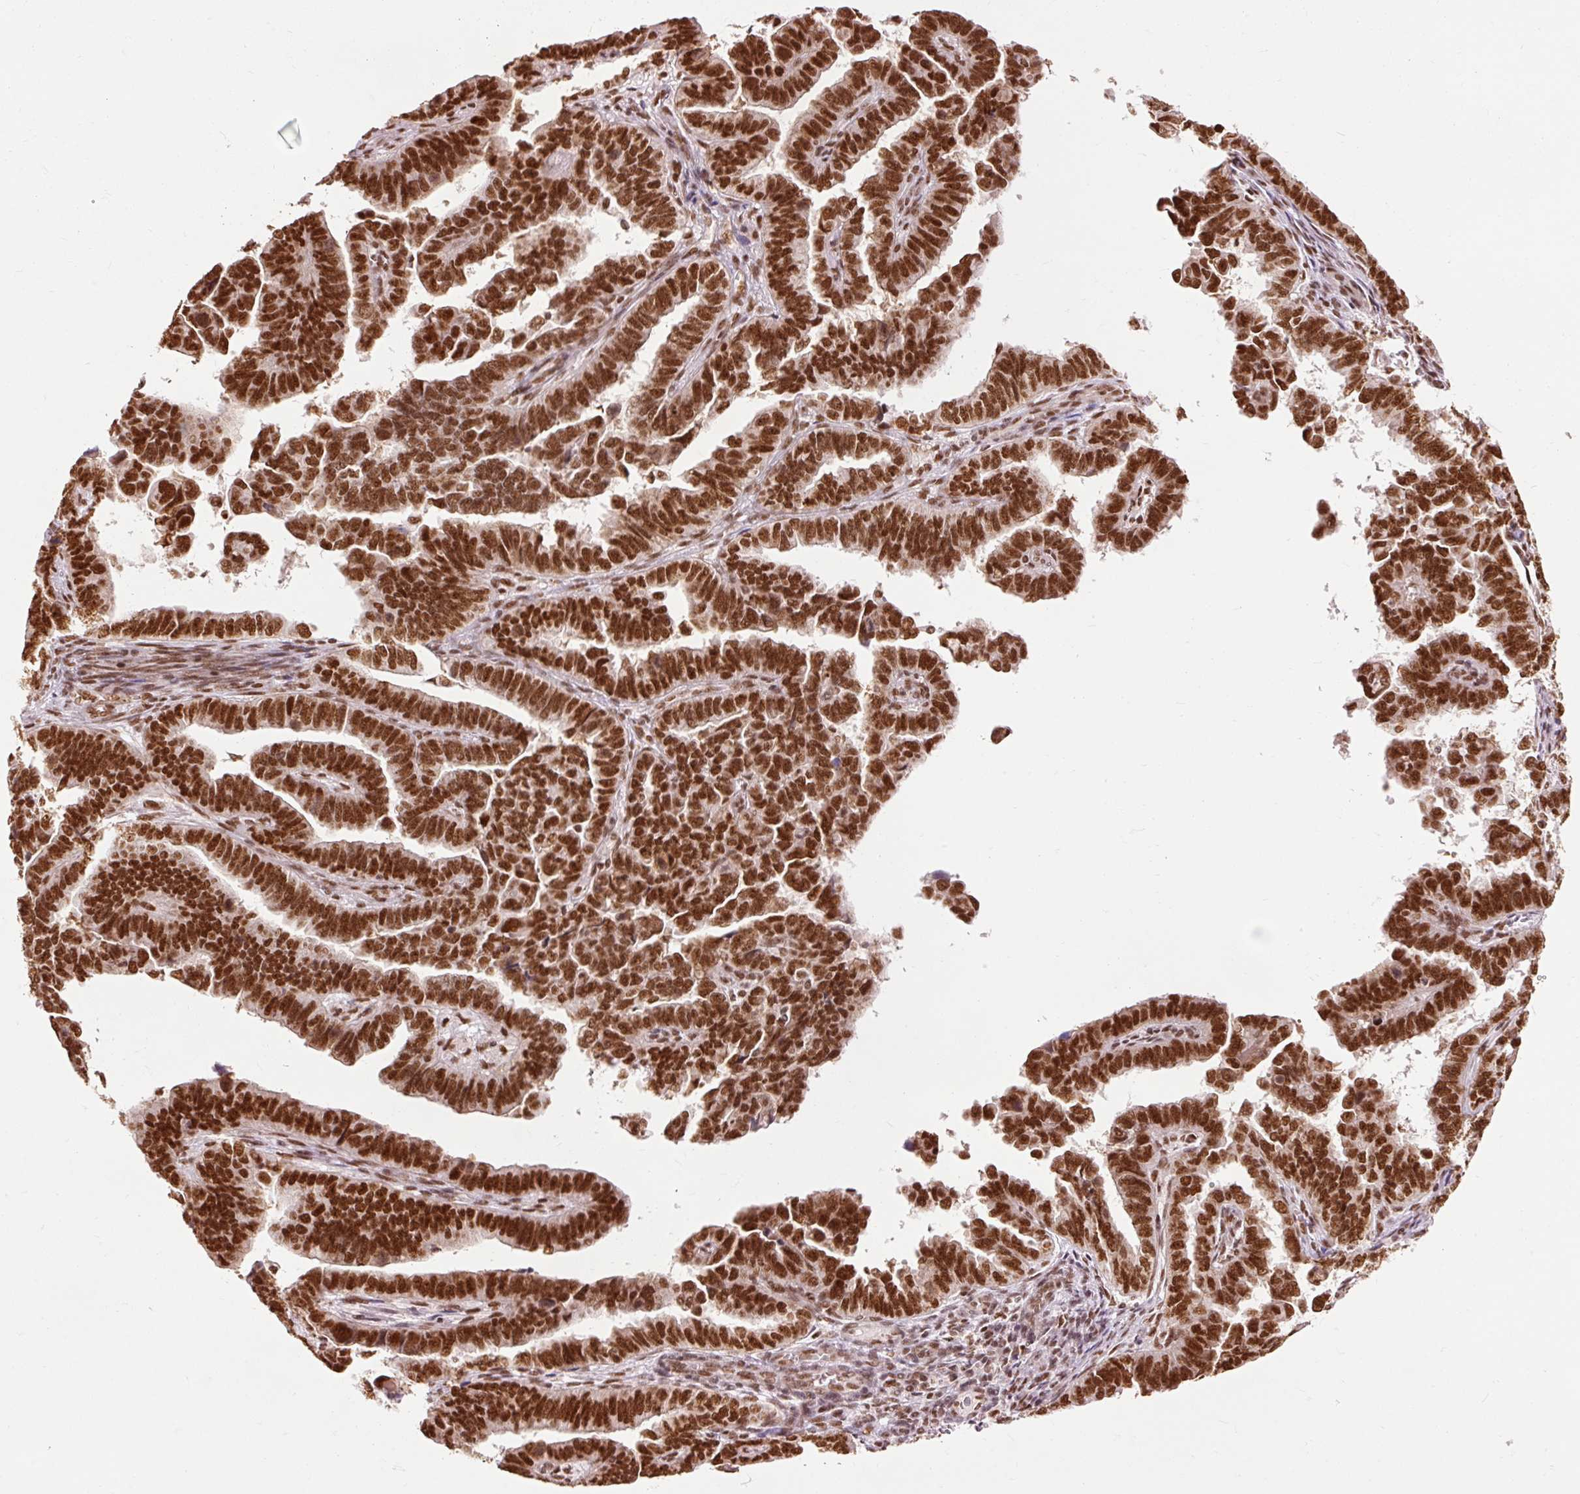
{"staining": {"intensity": "strong", "quantity": ">75%", "location": "nuclear"}, "tissue": "endometrial cancer", "cell_type": "Tumor cells", "image_type": "cancer", "snomed": [{"axis": "morphology", "description": "Adenocarcinoma, NOS"}, {"axis": "topography", "description": "Endometrium"}], "caption": "High-power microscopy captured an IHC histopathology image of endometrial cancer (adenocarcinoma), revealing strong nuclear expression in approximately >75% of tumor cells.", "gene": "ZBTB44", "patient": {"sex": "female", "age": 75}}